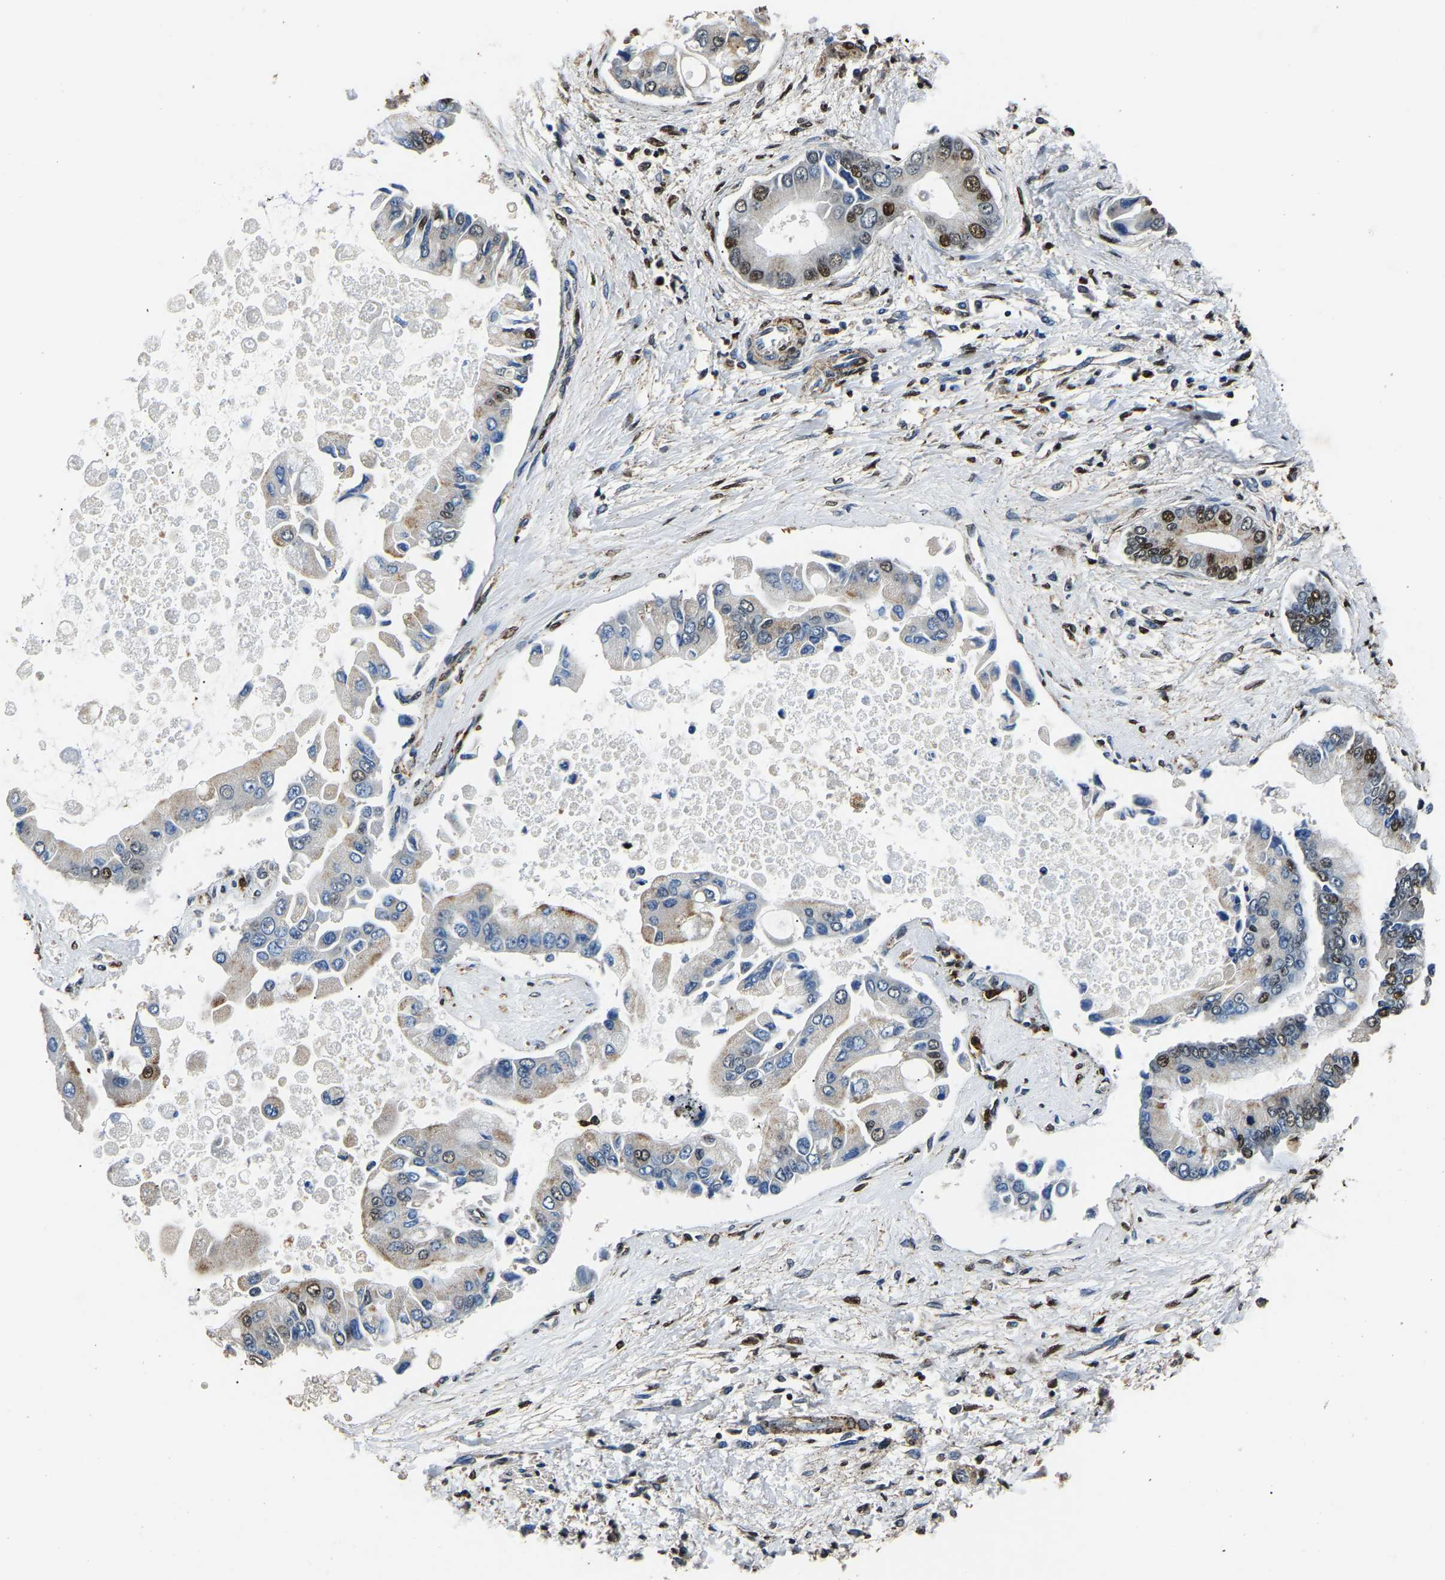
{"staining": {"intensity": "moderate", "quantity": "<25%", "location": "cytoplasmic/membranous,nuclear"}, "tissue": "liver cancer", "cell_type": "Tumor cells", "image_type": "cancer", "snomed": [{"axis": "morphology", "description": "Cholangiocarcinoma"}, {"axis": "topography", "description": "Liver"}], "caption": "Protein staining of cholangiocarcinoma (liver) tissue shows moderate cytoplasmic/membranous and nuclear staining in about <25% of tumor cells.", "gene": "SAFB", "patient": {"sex": "male", "age": 50}}